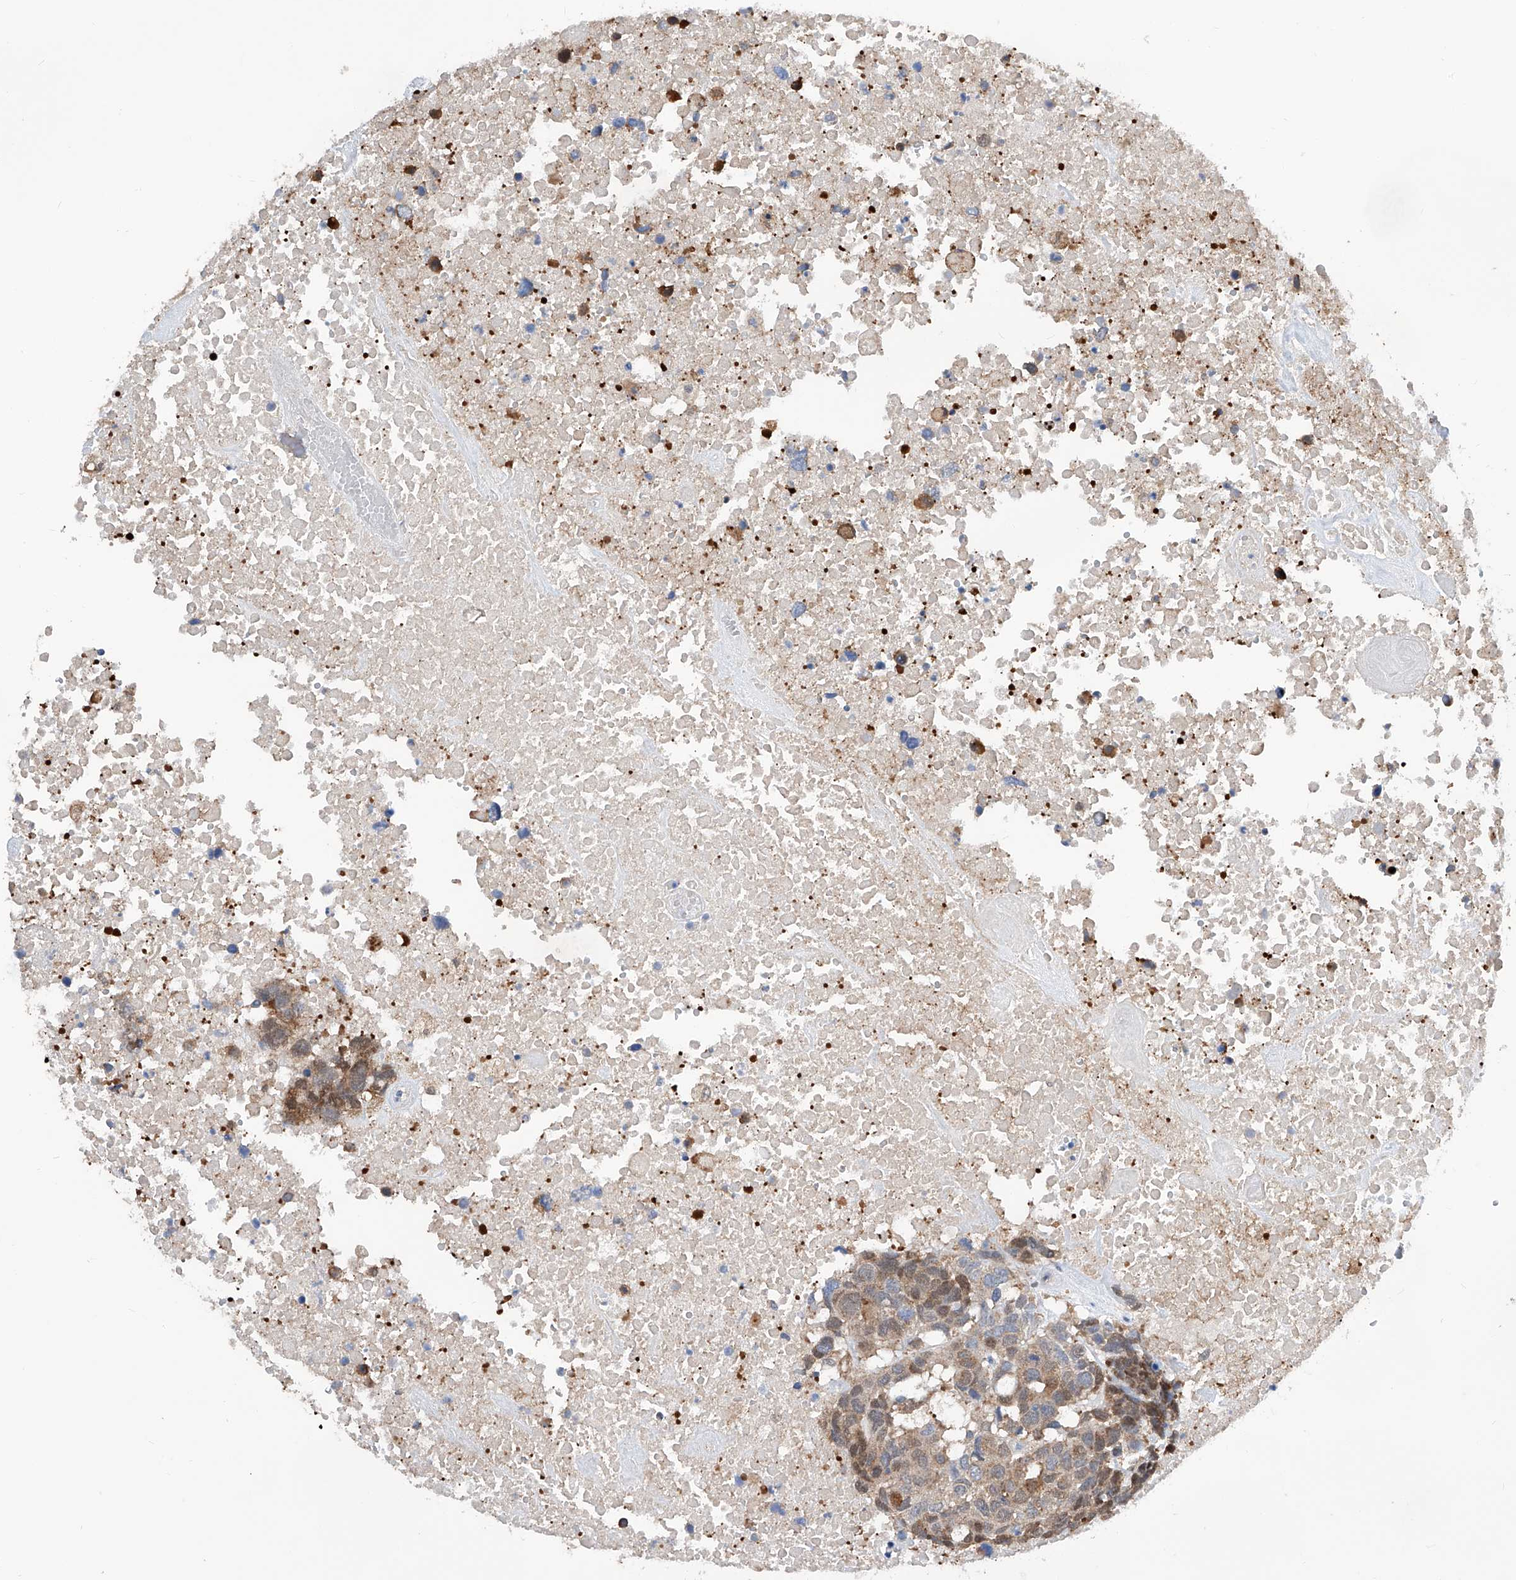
{"staining": {"intensity": "moderate", "quantity": "25%-75%", "location": "cytoplasmic/membranous,nuclear"}, "tissue": "head and neck cancer", "cell_type": "Tumor cells", "image_type": "cancer", "snomed": [{"axis": "morphology", "description": "Squamous cell carcinoma, NOS"}, {"axis": "topography", "description": "Head-Neck"}], "caption": "IHC histopathology image of neoplastic tissue: human head and neck squamous cell carcinoma stained using immunohistochemistry reveals medium levels of moderate protein expression localized specifically in the cytoplasmic/membranous and nuclear of tumor cells, appearing as a cytoplasmic/membranous and nuclear brown color.", "gene": "SPATA20", "patient": {"sex": "male", "age": 66}}